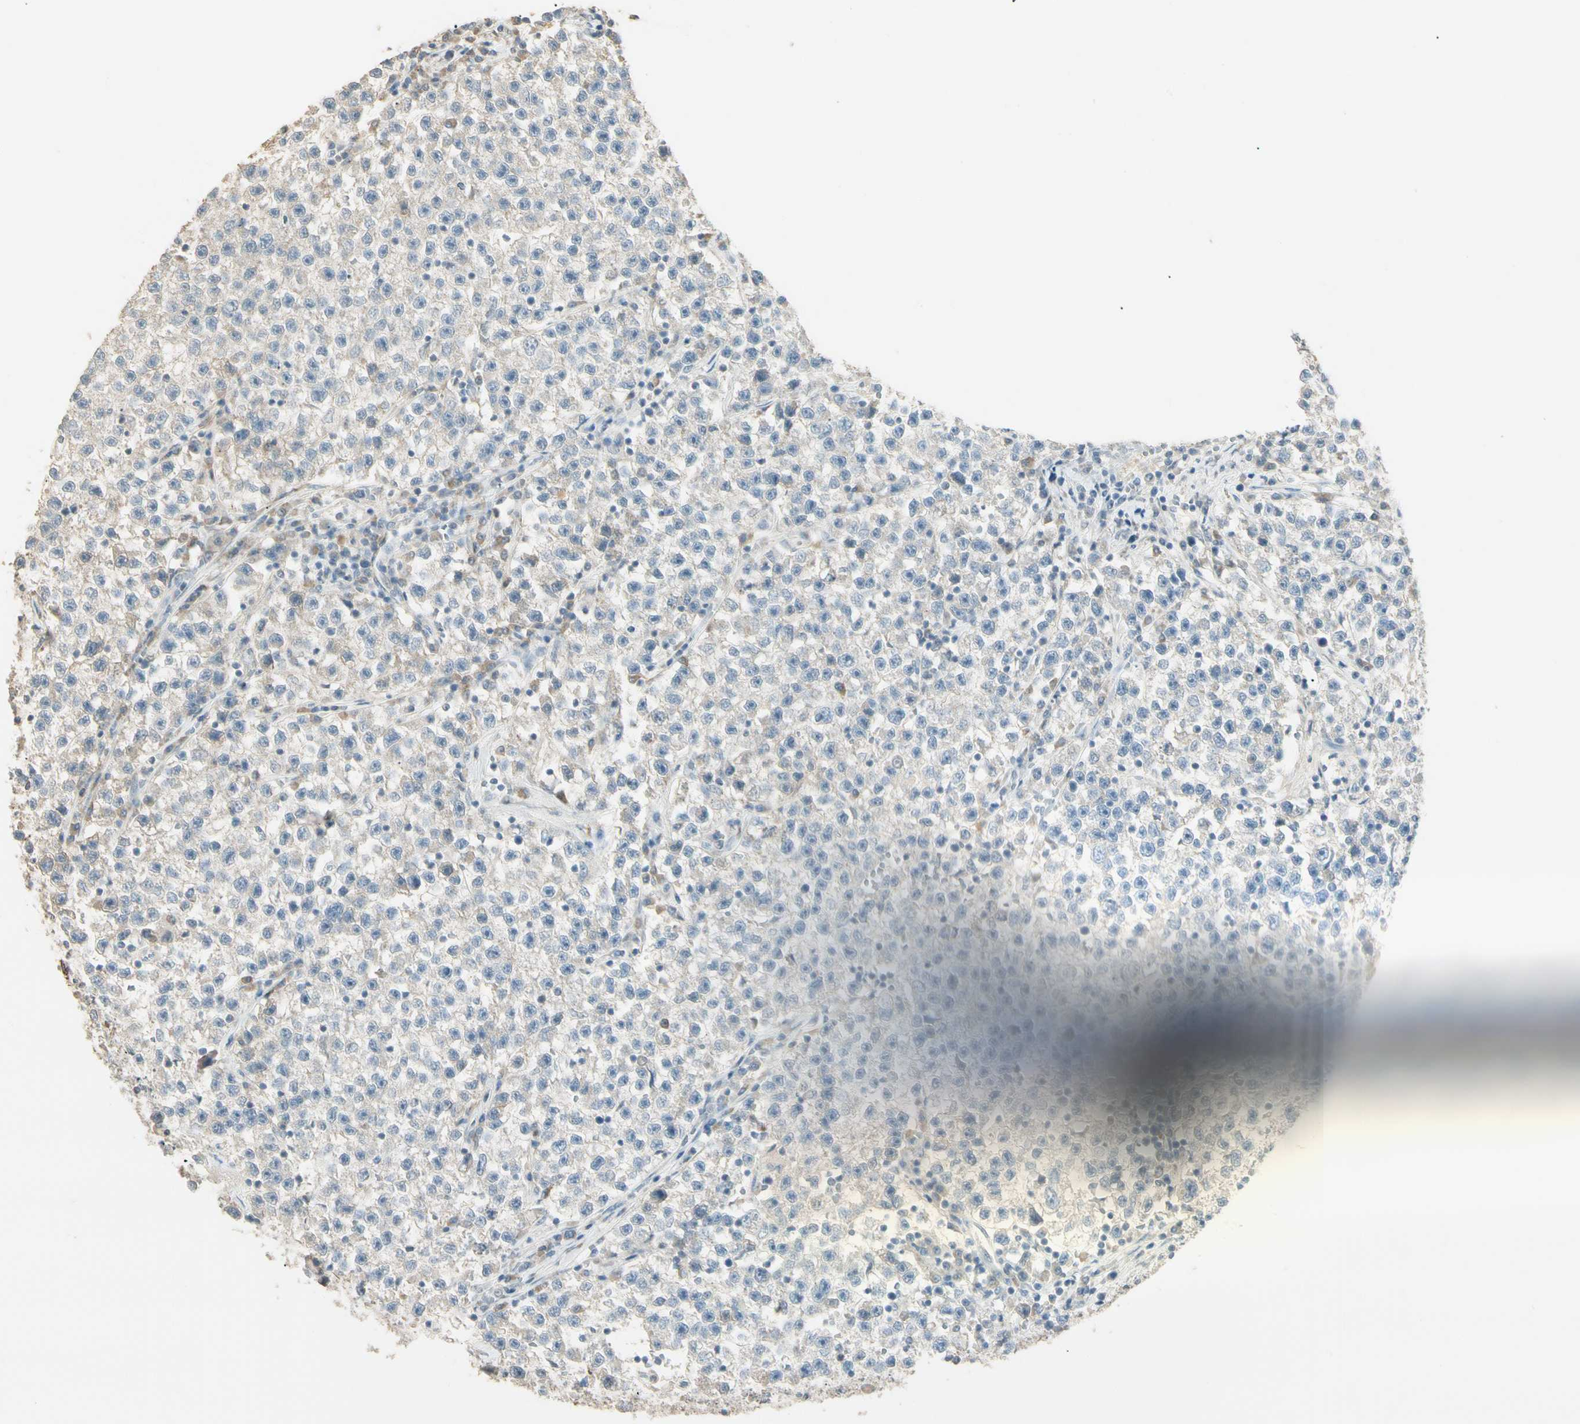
{"staining": {"intensity": "negative", "quantity": "none", "location": "none"}, "tissue": "testis cancer", "cell_type": "Tumor cells", "image_type": "cancer", "snomed": [{"axis": "morphology", "description": "Seminoma, NOS"}, {"axis": "topography", "description": "Testis"}], "caption": "Micrograph shows no significant protein positivity in tumor cells of testis cancer.", "gene": "GNE", "patient": {"sex": "male", "age": 22}}